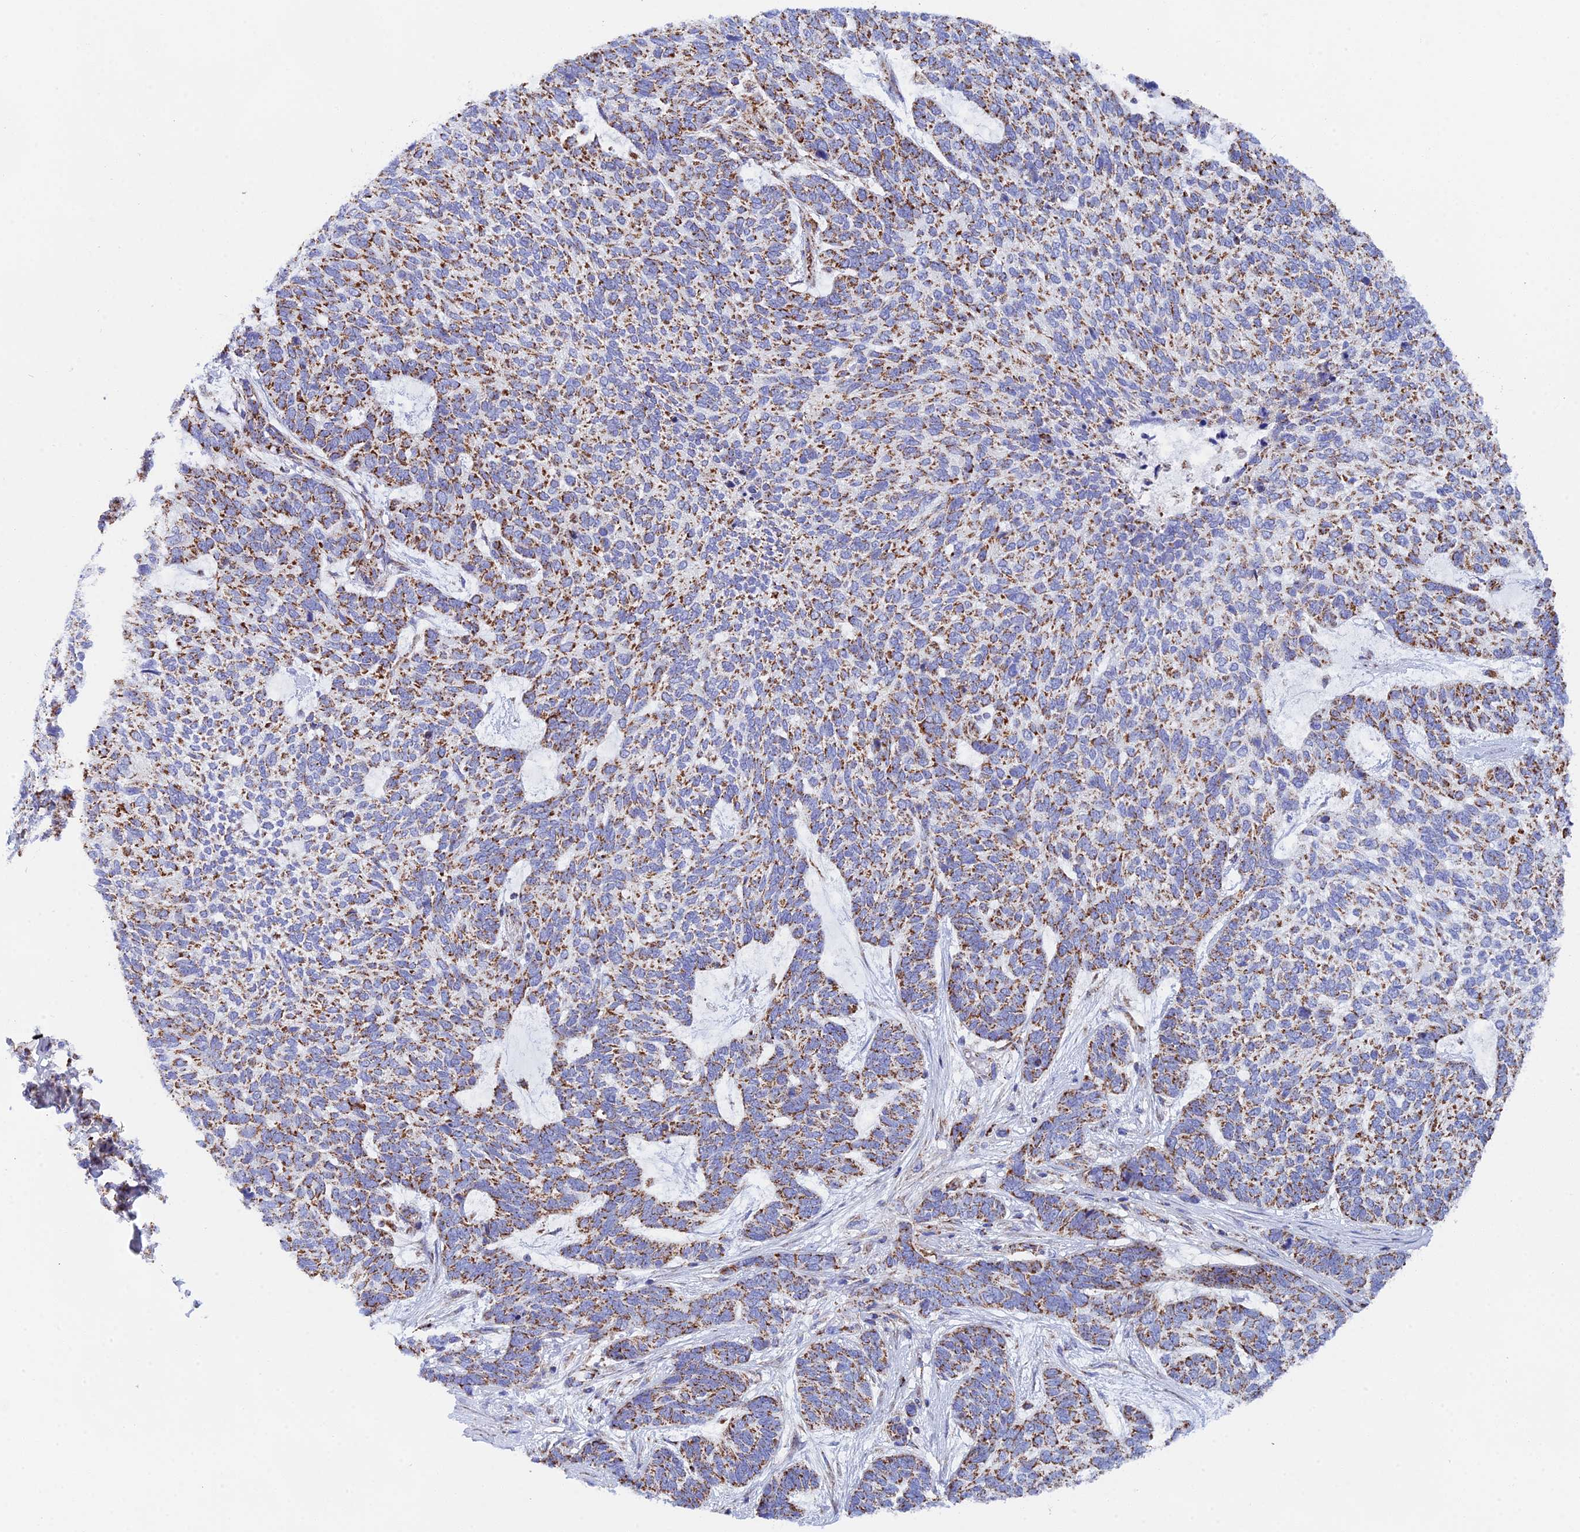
{"staining": {"intensity": "moderate", "quantity": ">75%", "location": "cytoplasmic/membranous"}, "tissue": "skin cancer", "cell_type": "Tumor cells", "image_type": "cancer", "snomed": [{"axis": "morphology", "description": "Basal cell carcinoma"}, {"axis": "topography", "description": "Skin"}], "caption": "The micrograph displays immunohistochemical staining of skin basal cell carcinoma. There is moderate cytoplasmic/membranous positivity is identified in approximately >75% of tumor cells. The staining is performed using DAB brown chromogen to label protein expression. The nuclei are counter-stained blue using hematoxylin.", "gene": "NDUFA5", "patient": {"sex": "female", "age": 65}}